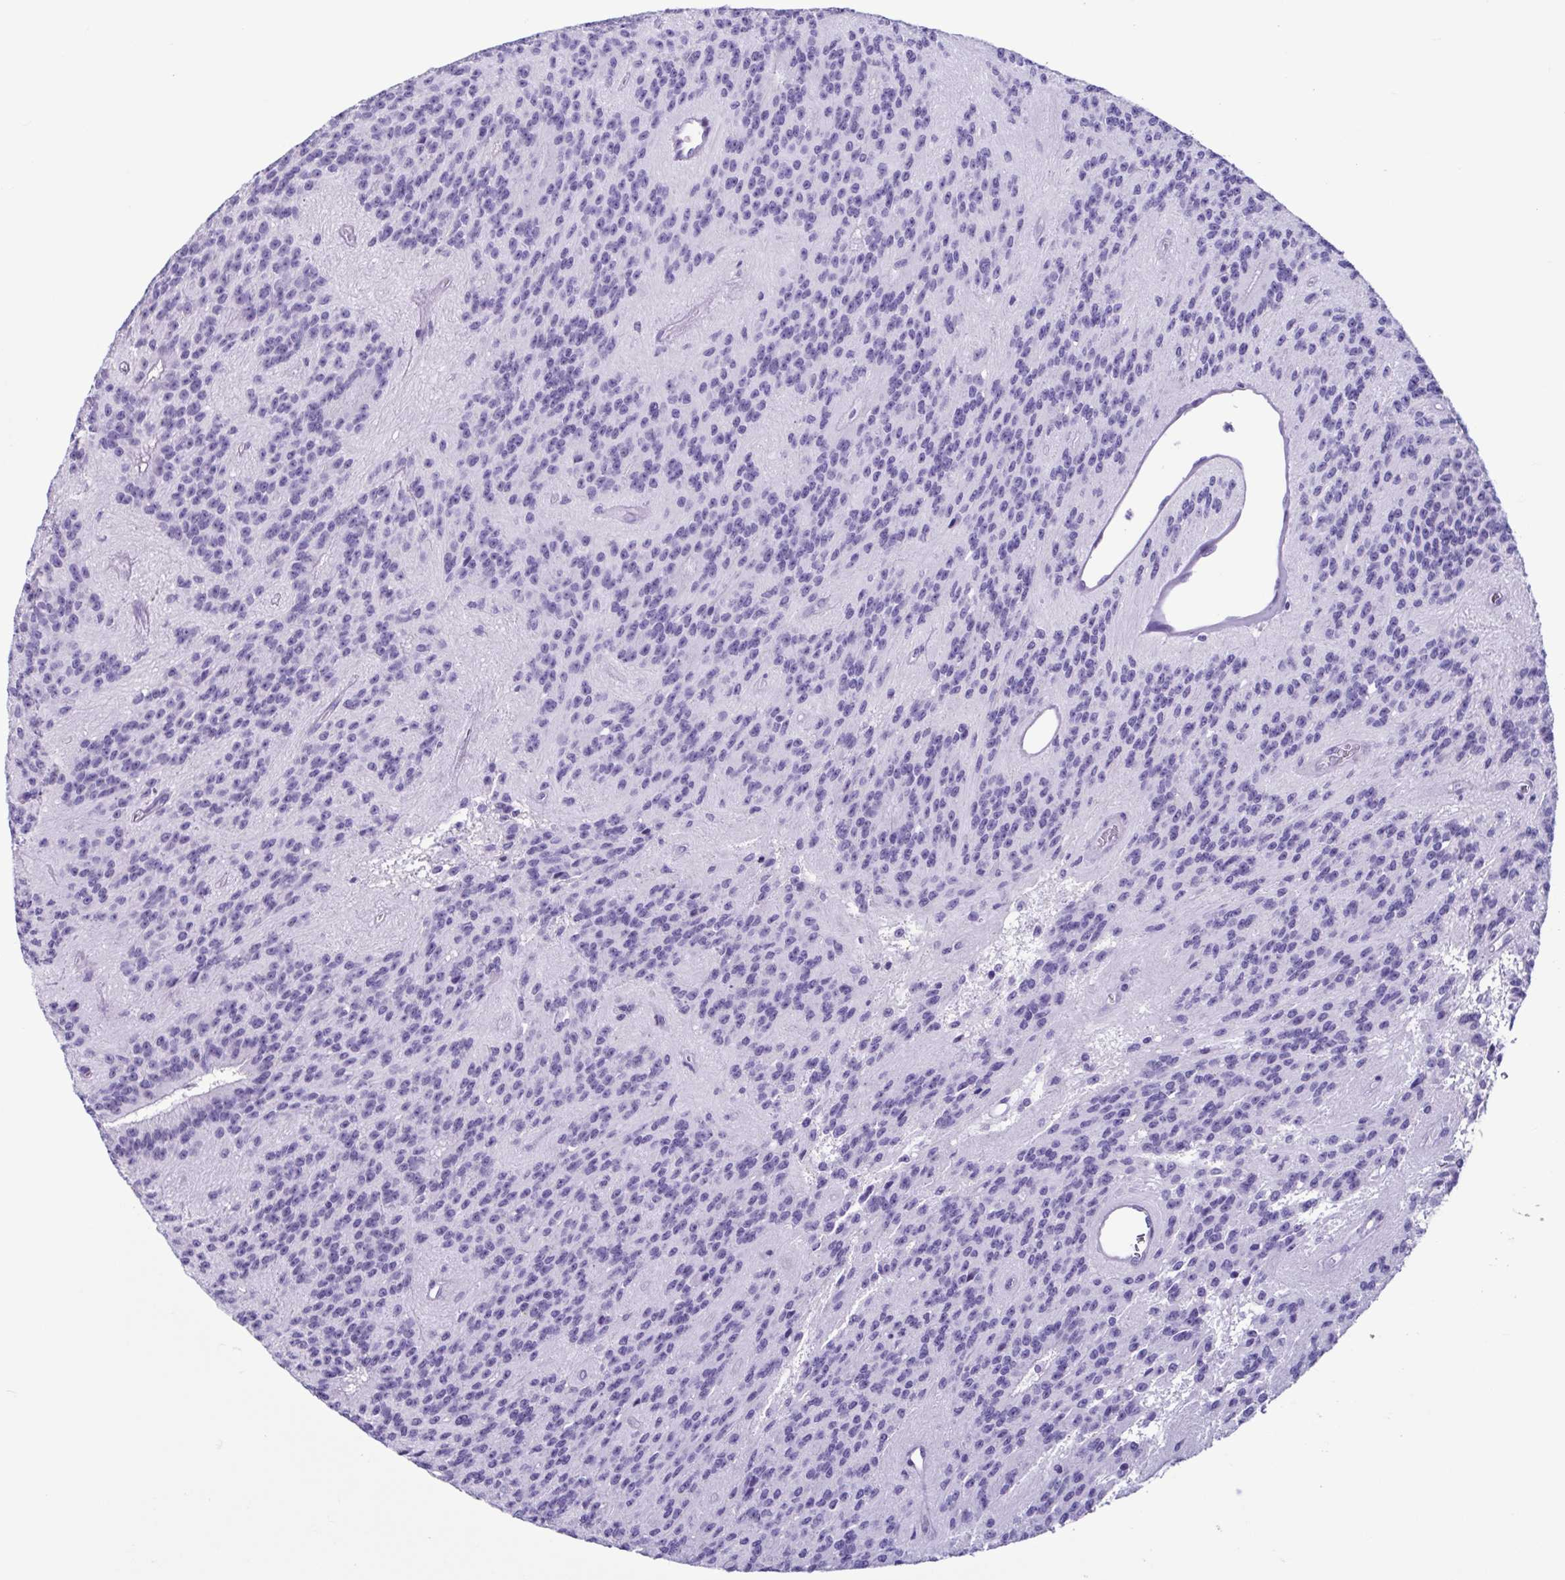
{"staining": {"intensity": "negative", "quantity": "none", "location": "none"}, "tissue": "glioma", "cell_type": "Tumor cells", "image_type": "cancer", "snomed": [{"axis": "morphology", "description": "Glioma, malignant, Low grade"}, {"axis": "topography", "description": "Brain"}], "caption": "This micrograph is of glioma stained with immunohistochemistry to label a protein in brown with the nuclei are counter-stained blue. There is no expression in tumor cells.", "gene": "ACTRT3", "patient": {"sex": "male", "age": 31}}